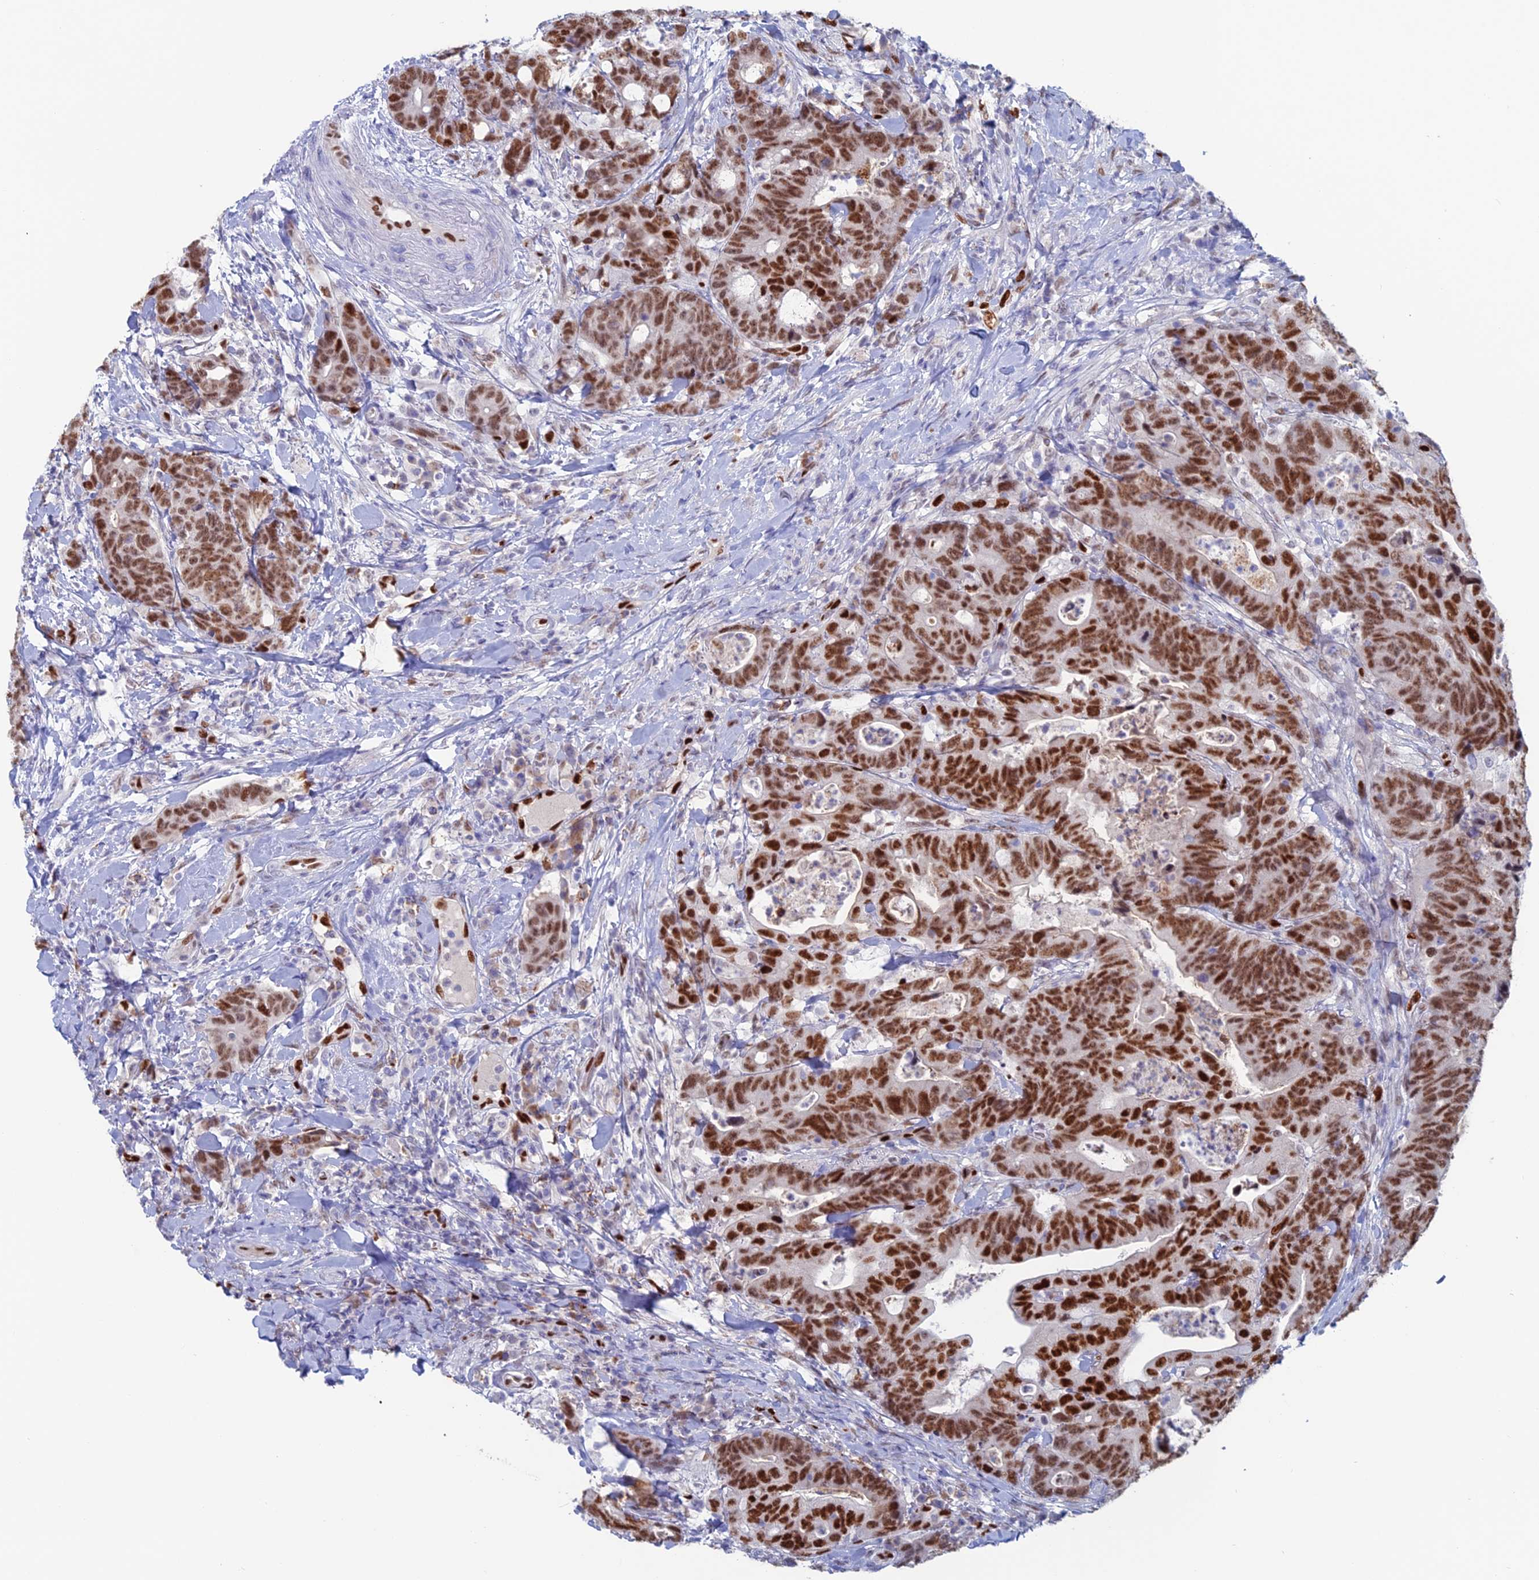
{"staining": {"intensity": "strong", "quantity": ">75%", "location": "nuclear"}, "tissue": "colorectal cancer", "cell_type": "Tumor cells", "image_type": "cancer", "snomed": [{"axis": "morphology", "description": "Adenocarcinoma, NOS"}, {"axis": "topography", "description": "Colon"}], "caption": "Approximately >75% of tumor cells in human colorectal cancer demonstrate strong nuclear protein positivity as visualized by brown immunohistochemical staining.", "gene": "NOL4L", "patient": {"sex": "female", "age": 82}}